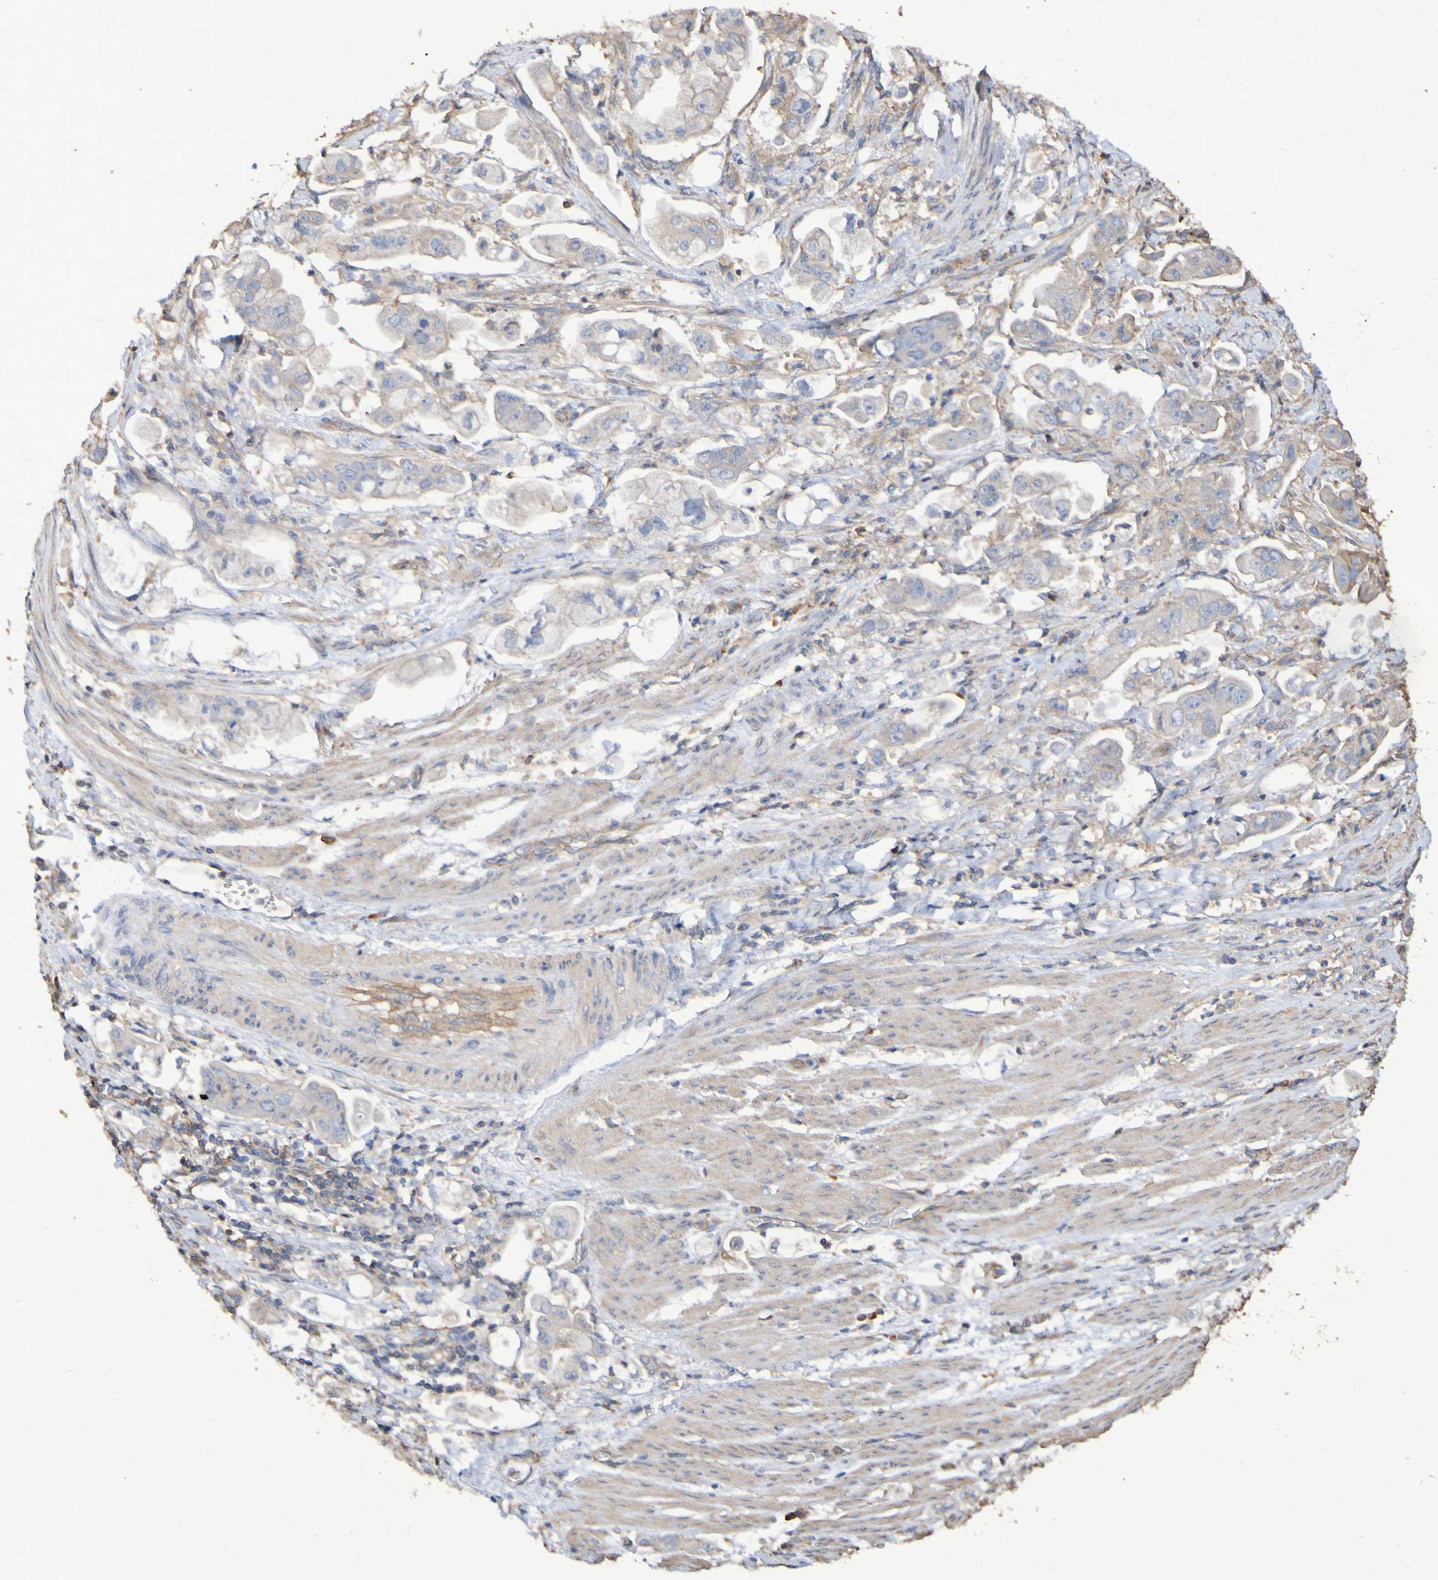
{"staining": {"intensity": "negative", "quantity": "none", "location": "none"}, "tissue": "stomach cancer", "cell_type": "Tumor cells", "image_type": "cancer", "snomed": [{"axis": "morphology", "description": "Adenocarcinoma, NOS"}, {"axis": "topography", "description": "Stomach"}], "caption": "Immunohistochemistry (IHC) histopathology image of adenocarcinoma (stomach) stained for a protein (brown), which reveals no staining in tumor cells.", "gene": "SYNJ1", "patient": {"sex": "male", "age": 62}}